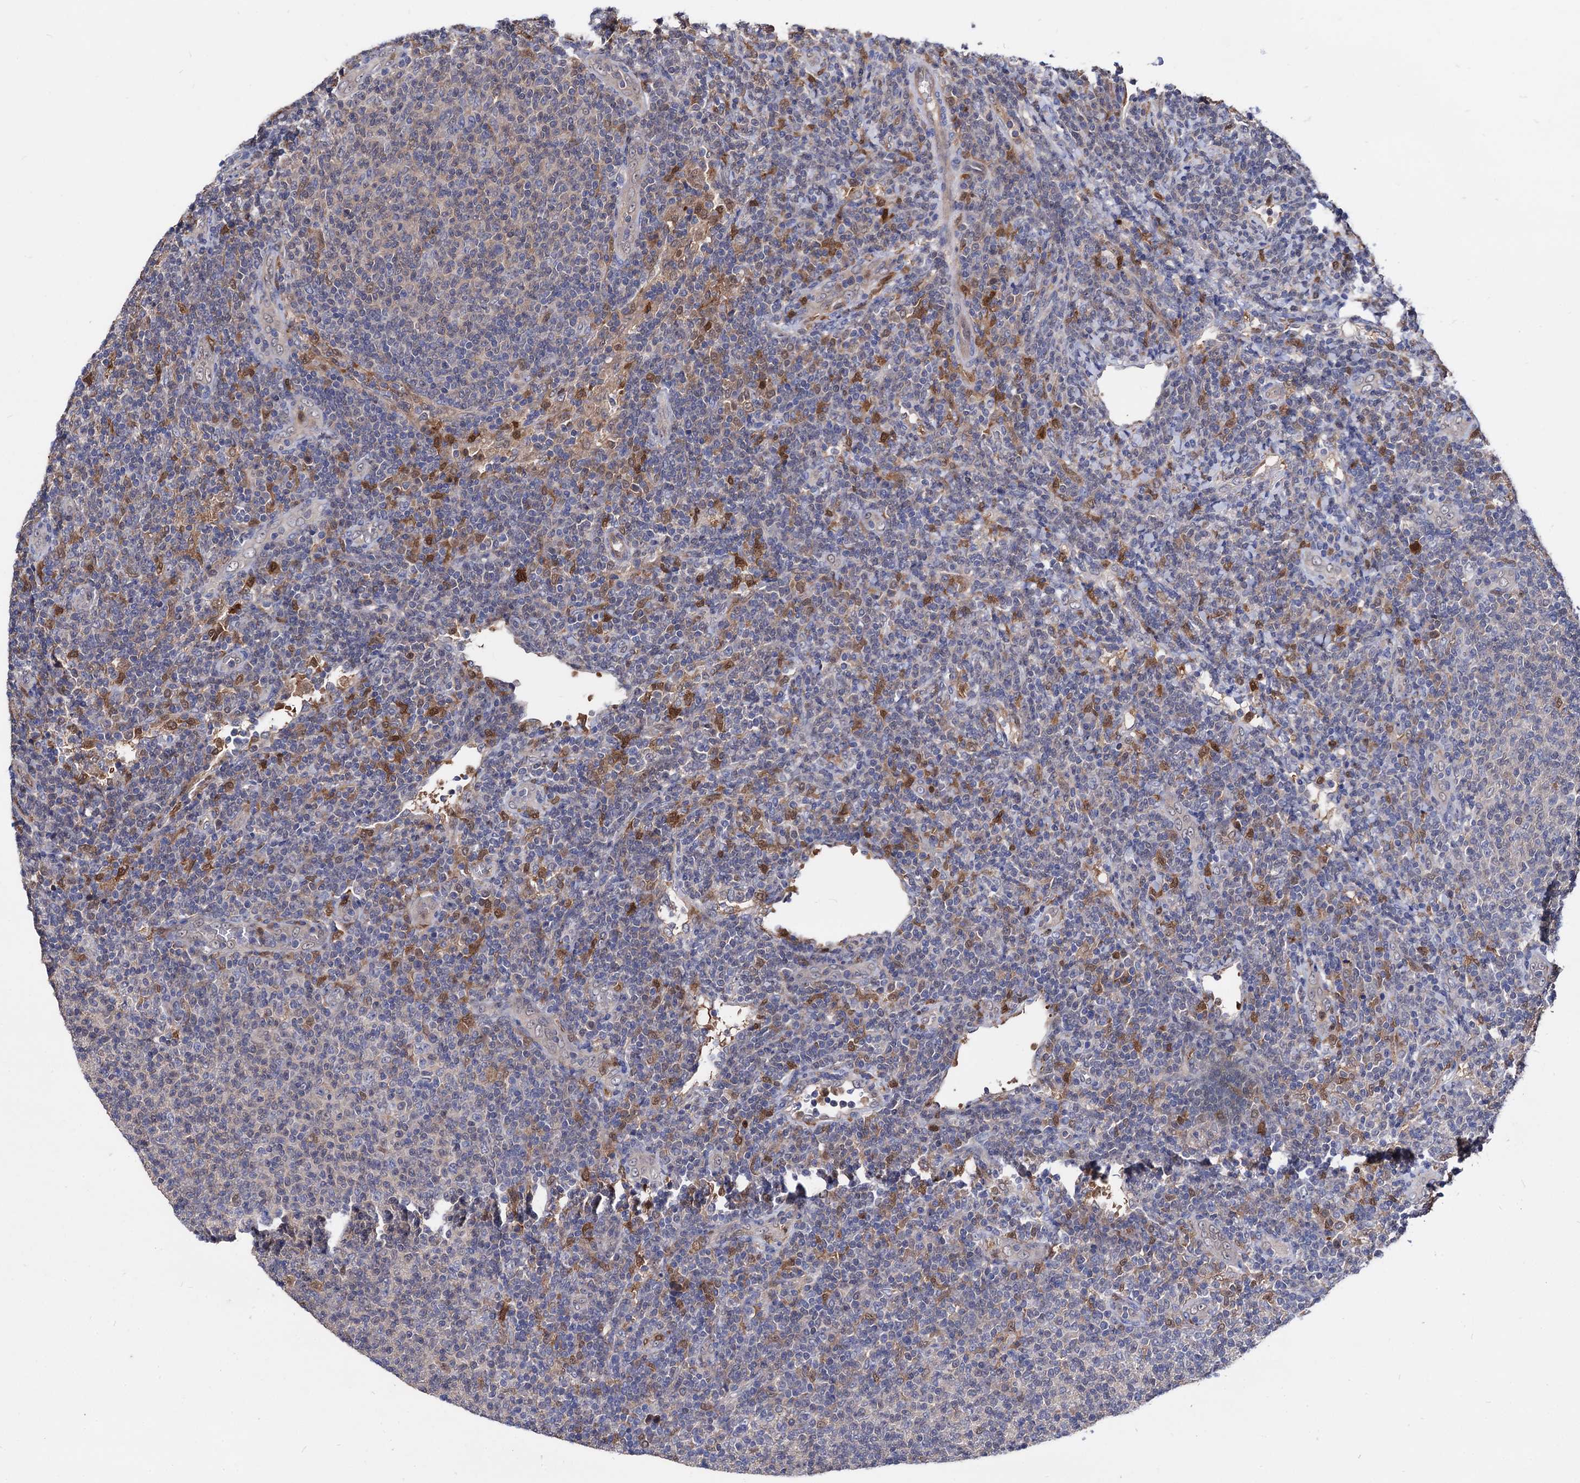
{"staining": {"intensity": "negative", "quantity": "none", "location": "none"}, "tissue": "lymphoma", "cell_type": "Tumor cells", "image_type": "cancer", "snomed": [{"axis": "morphology", "description": "Malignant lymphoma, non-Hodgkin's type, Low grade"}, {"axis": "topography", "description": "Lymph node"}], "caption": "IHC of human lymphoma exhibits no positivity in tumor cells.", "gene": "CPPED1", "patient": {"sex": "male", "age": 66}}